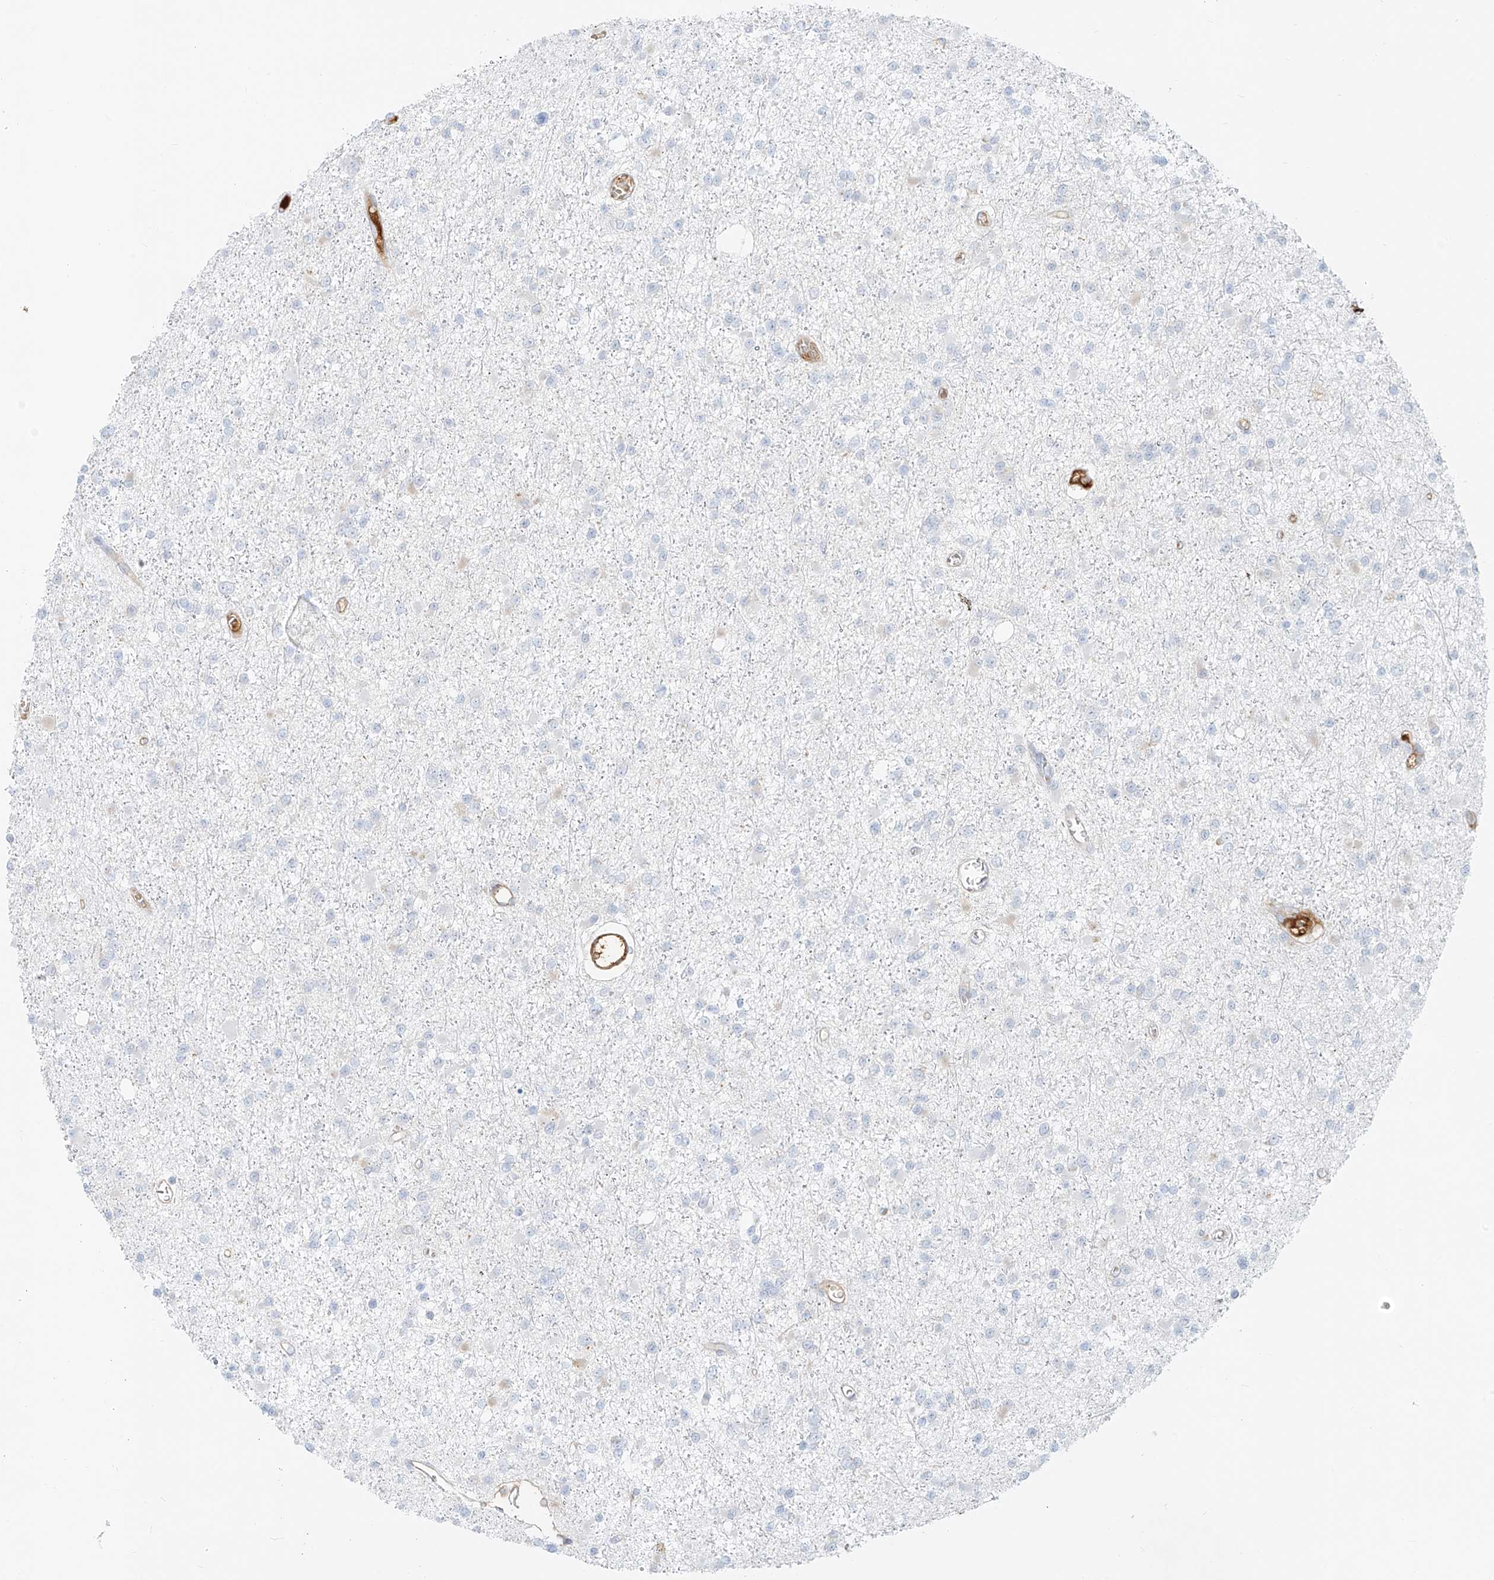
{"staining": {"intensity": "negative", "quantity": "none", "location": "none"}, "tissue": "glioma", "cell_type": "Tumor cells", "image_type": "cancer", "snomed": [{"axis": "morphology", "description": "Glioma, malignant, Low grade"}, {"axis": "topography", "description": "Brain"}], "caption": "High magnification brightfield microscopy of glioma stained with DAB (3,3'-diaminobenzidine) (brown) and counterstained with hematoxylin (blue): tumor cells show no significant positivity.", "gene": "OCSTAMP", "patient": {"sex": "female", "age": 22}}